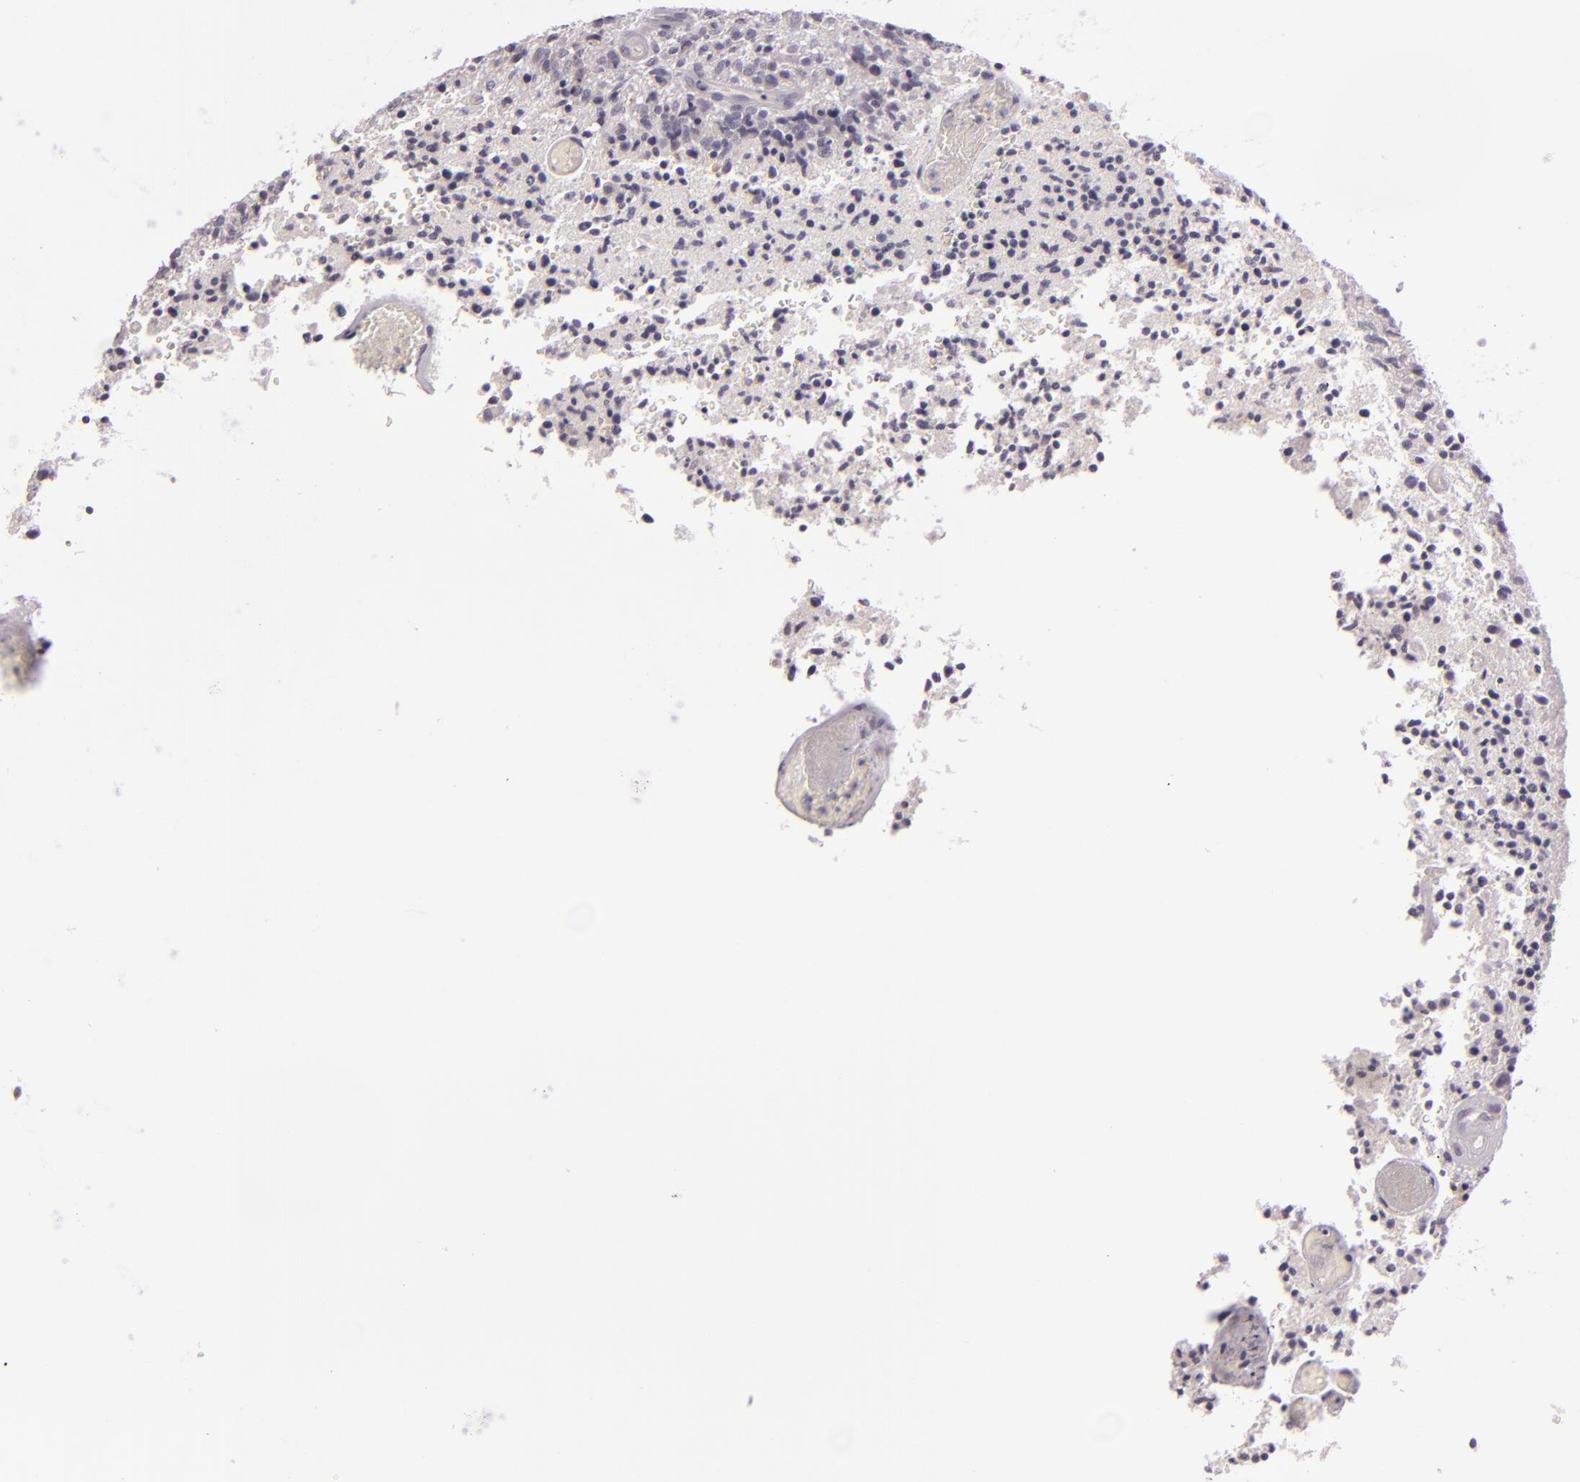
{"staining": {"intensity": "negative", "quantity": "none", "location": "none"}, "tissue": "glioma", "cell_type": "Tumor cells", "image_type": "cancer", "snomed": [{"axis": "morphology", "description": "Glioma, malignant, High grade"}, {"axis": "topography", "description": "Brain"}], "caption": "Immunohistochemistry of malignant glioma (high-grade) exhibits no expression in tumor cells.", "gene": "EGFL6", "patient": {"sex": "male", "age": 36}}